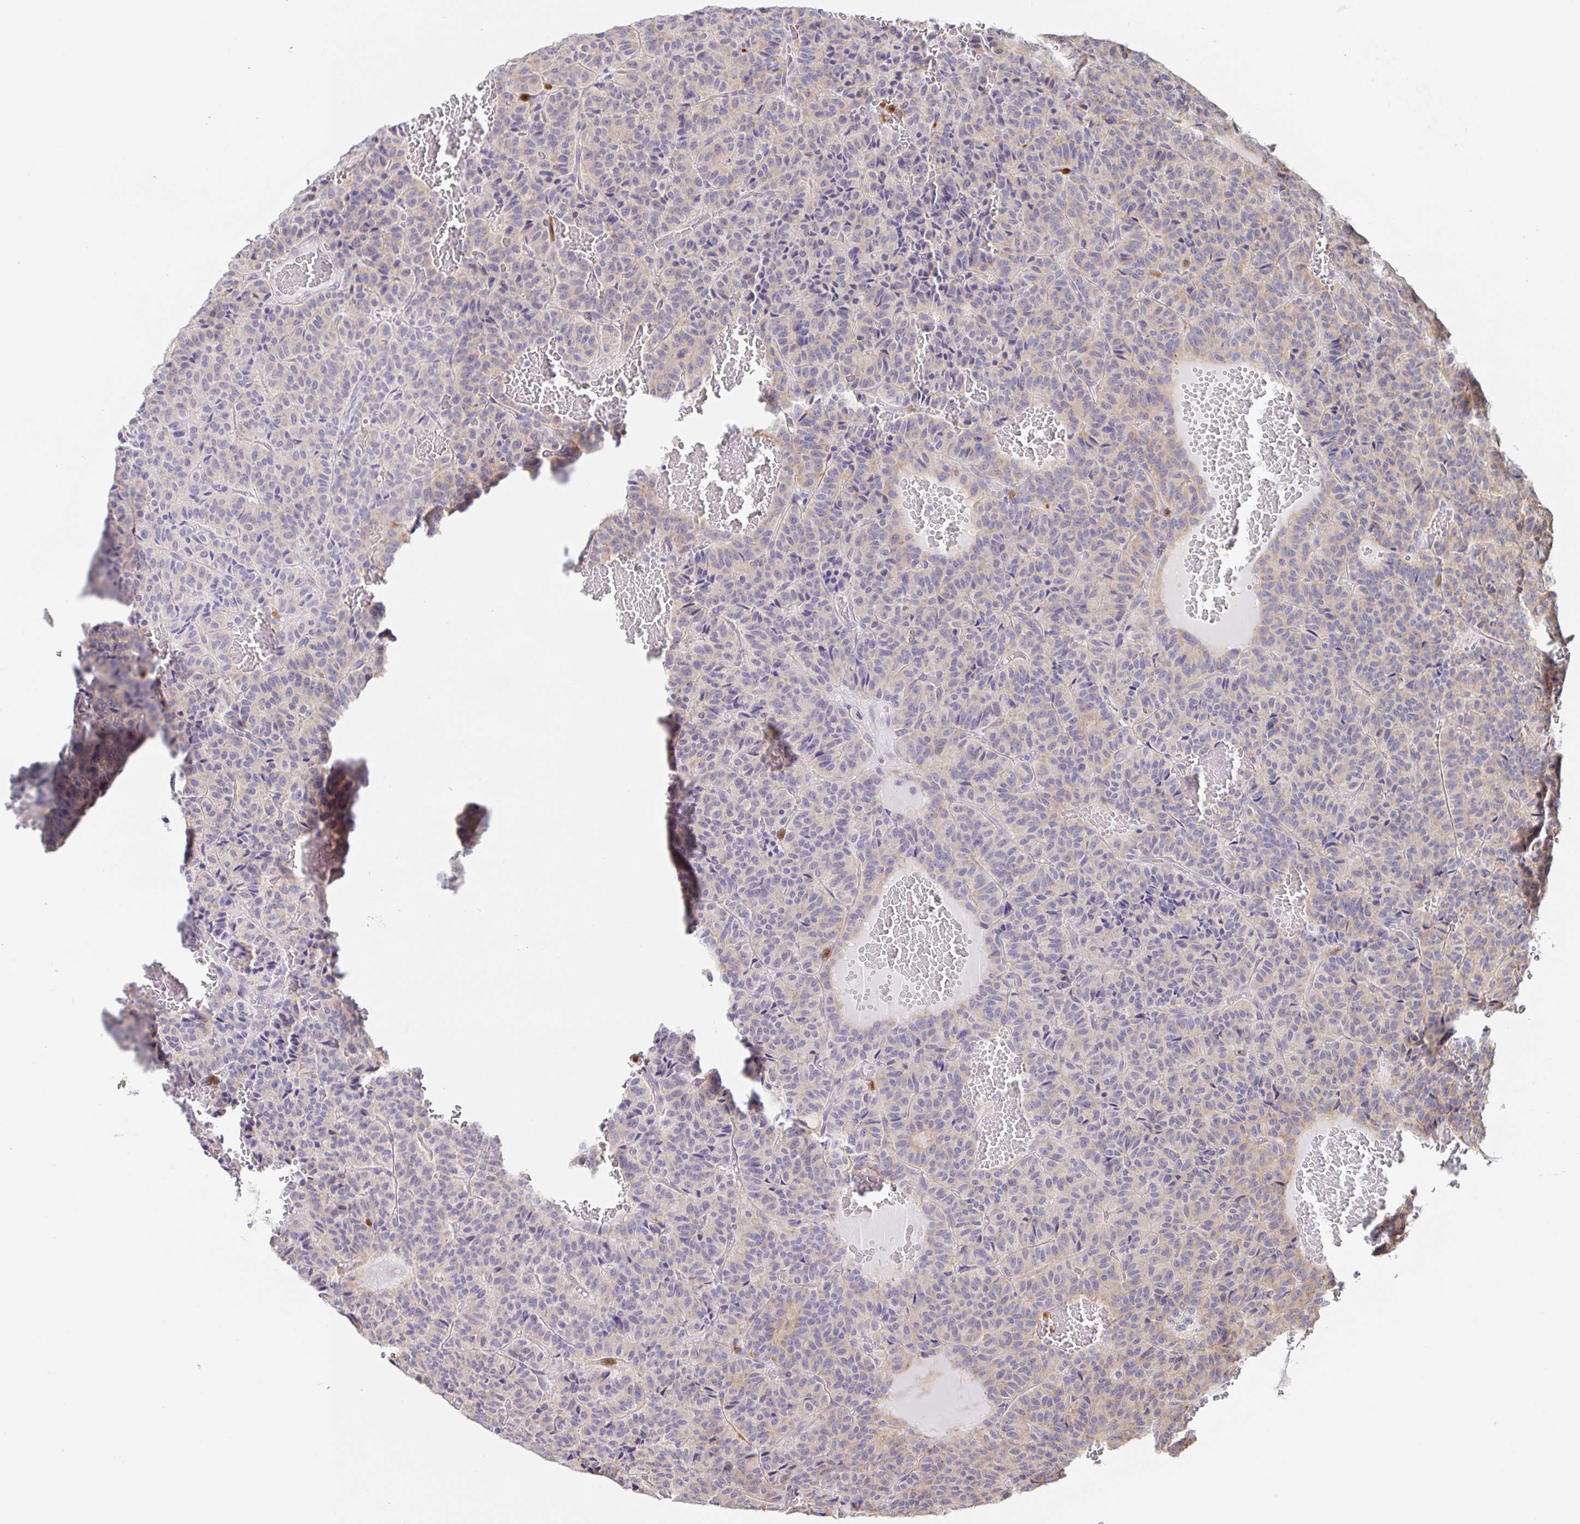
{"staining": {"intensity": "negative", "quantity": "none", "location": "none"}, "tissue": "carcinoid", "cell_type": "Tumor cells", "image_type": "cancer", "snomed": [{"axis": "morphology", "description": "Carcinoid, malignant, NOS"}, {"axis": "topography", "description": "Lung"}], "caption": "Tumor cells are negative for protein expression in human carcinoid.", "gene": "PDPK1", "patient": {"sex": "male", "age": 70}}